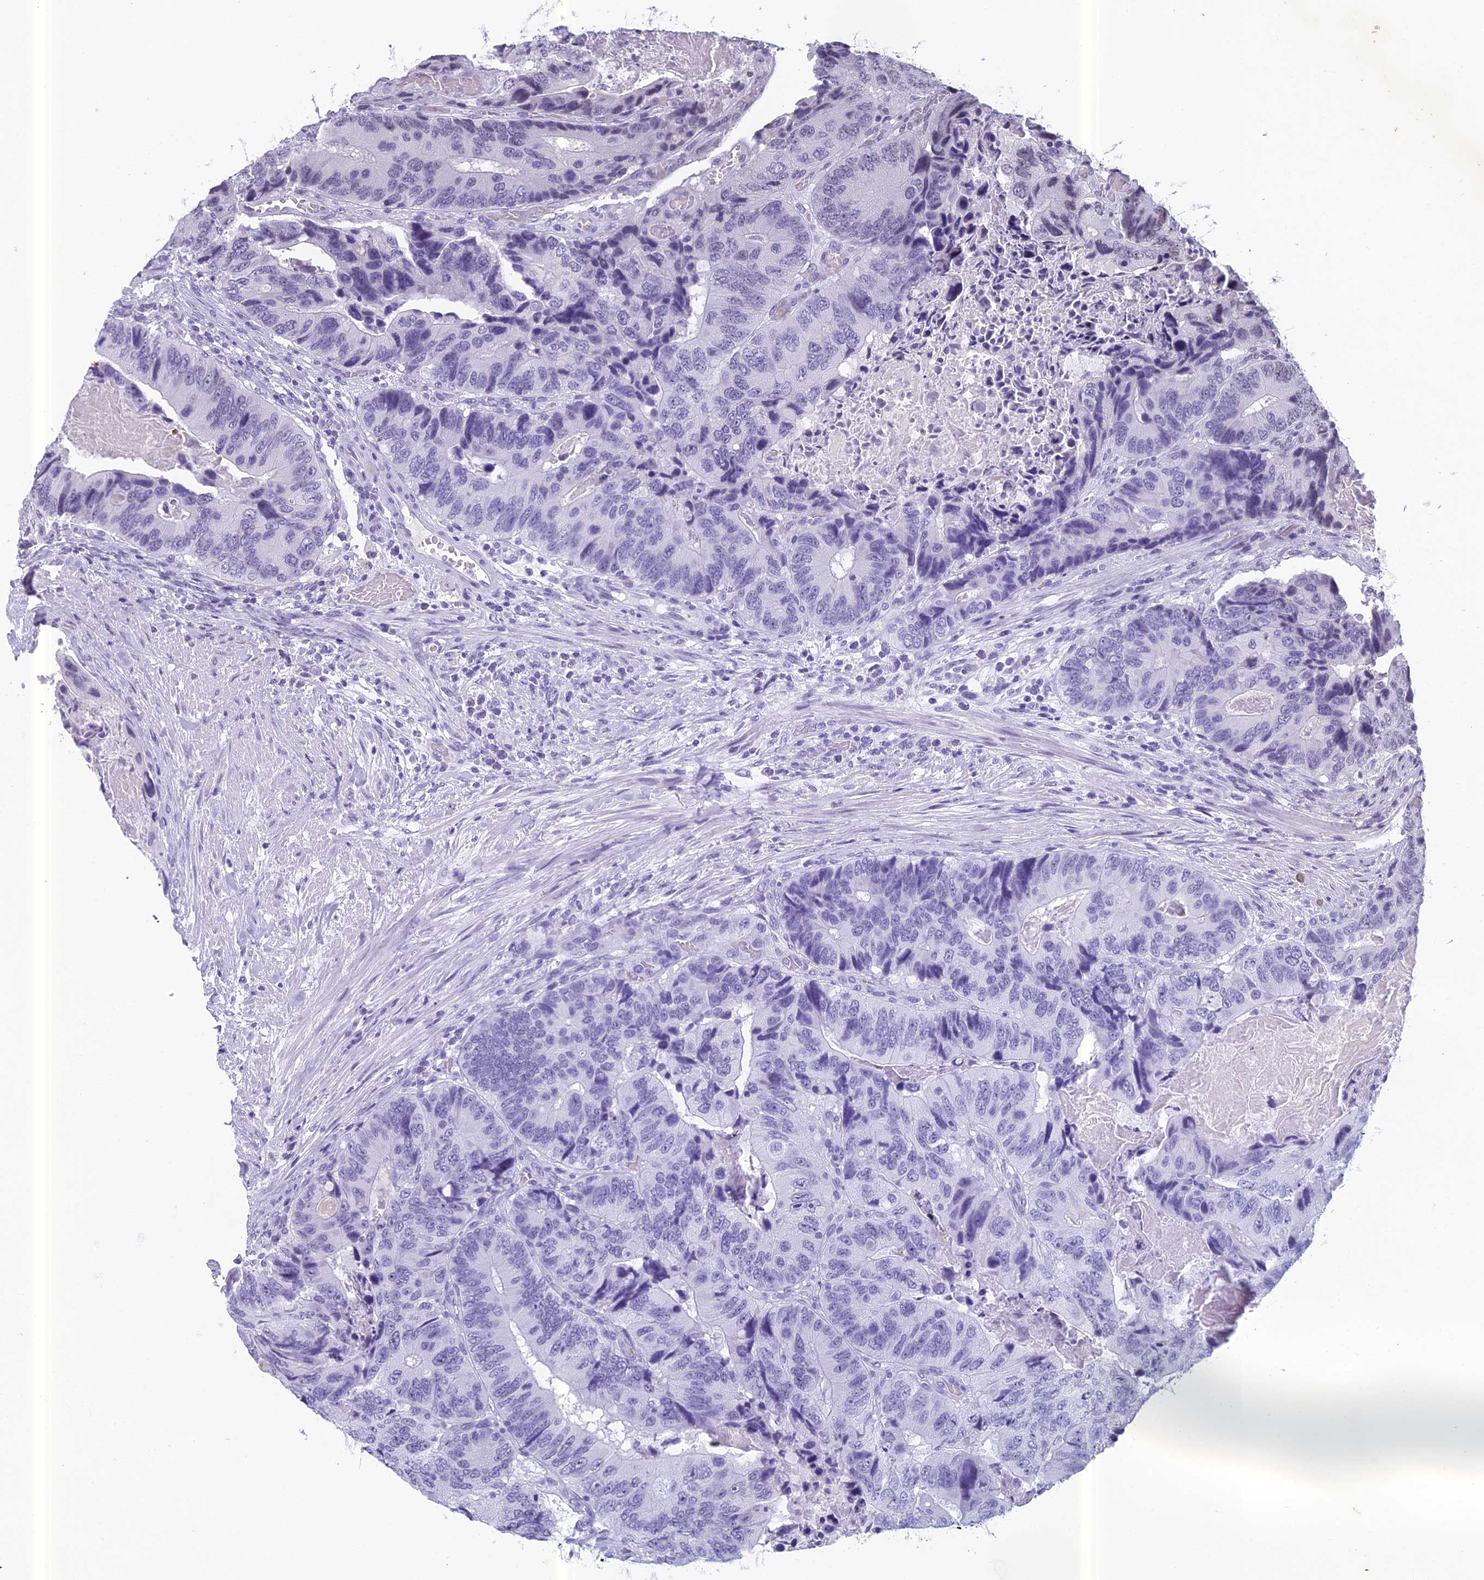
{"staining": {"intensity": "negative", "quantity": "none", "location": "none"}, "tissue": "colorectal cancer", "cell_type": "Tumor cells", "image_type": "cancer", "snomed": [{"axis": "morphology", "description": "Adenocarcinoma, NOS"}, {"axis": "topography", "description": "Colon"}], "caption": "Tumor cells show no significant protein positivity in colorectal cancer.", "gene": "RGS17", "patient": {"sex": "male", "age": 84}}